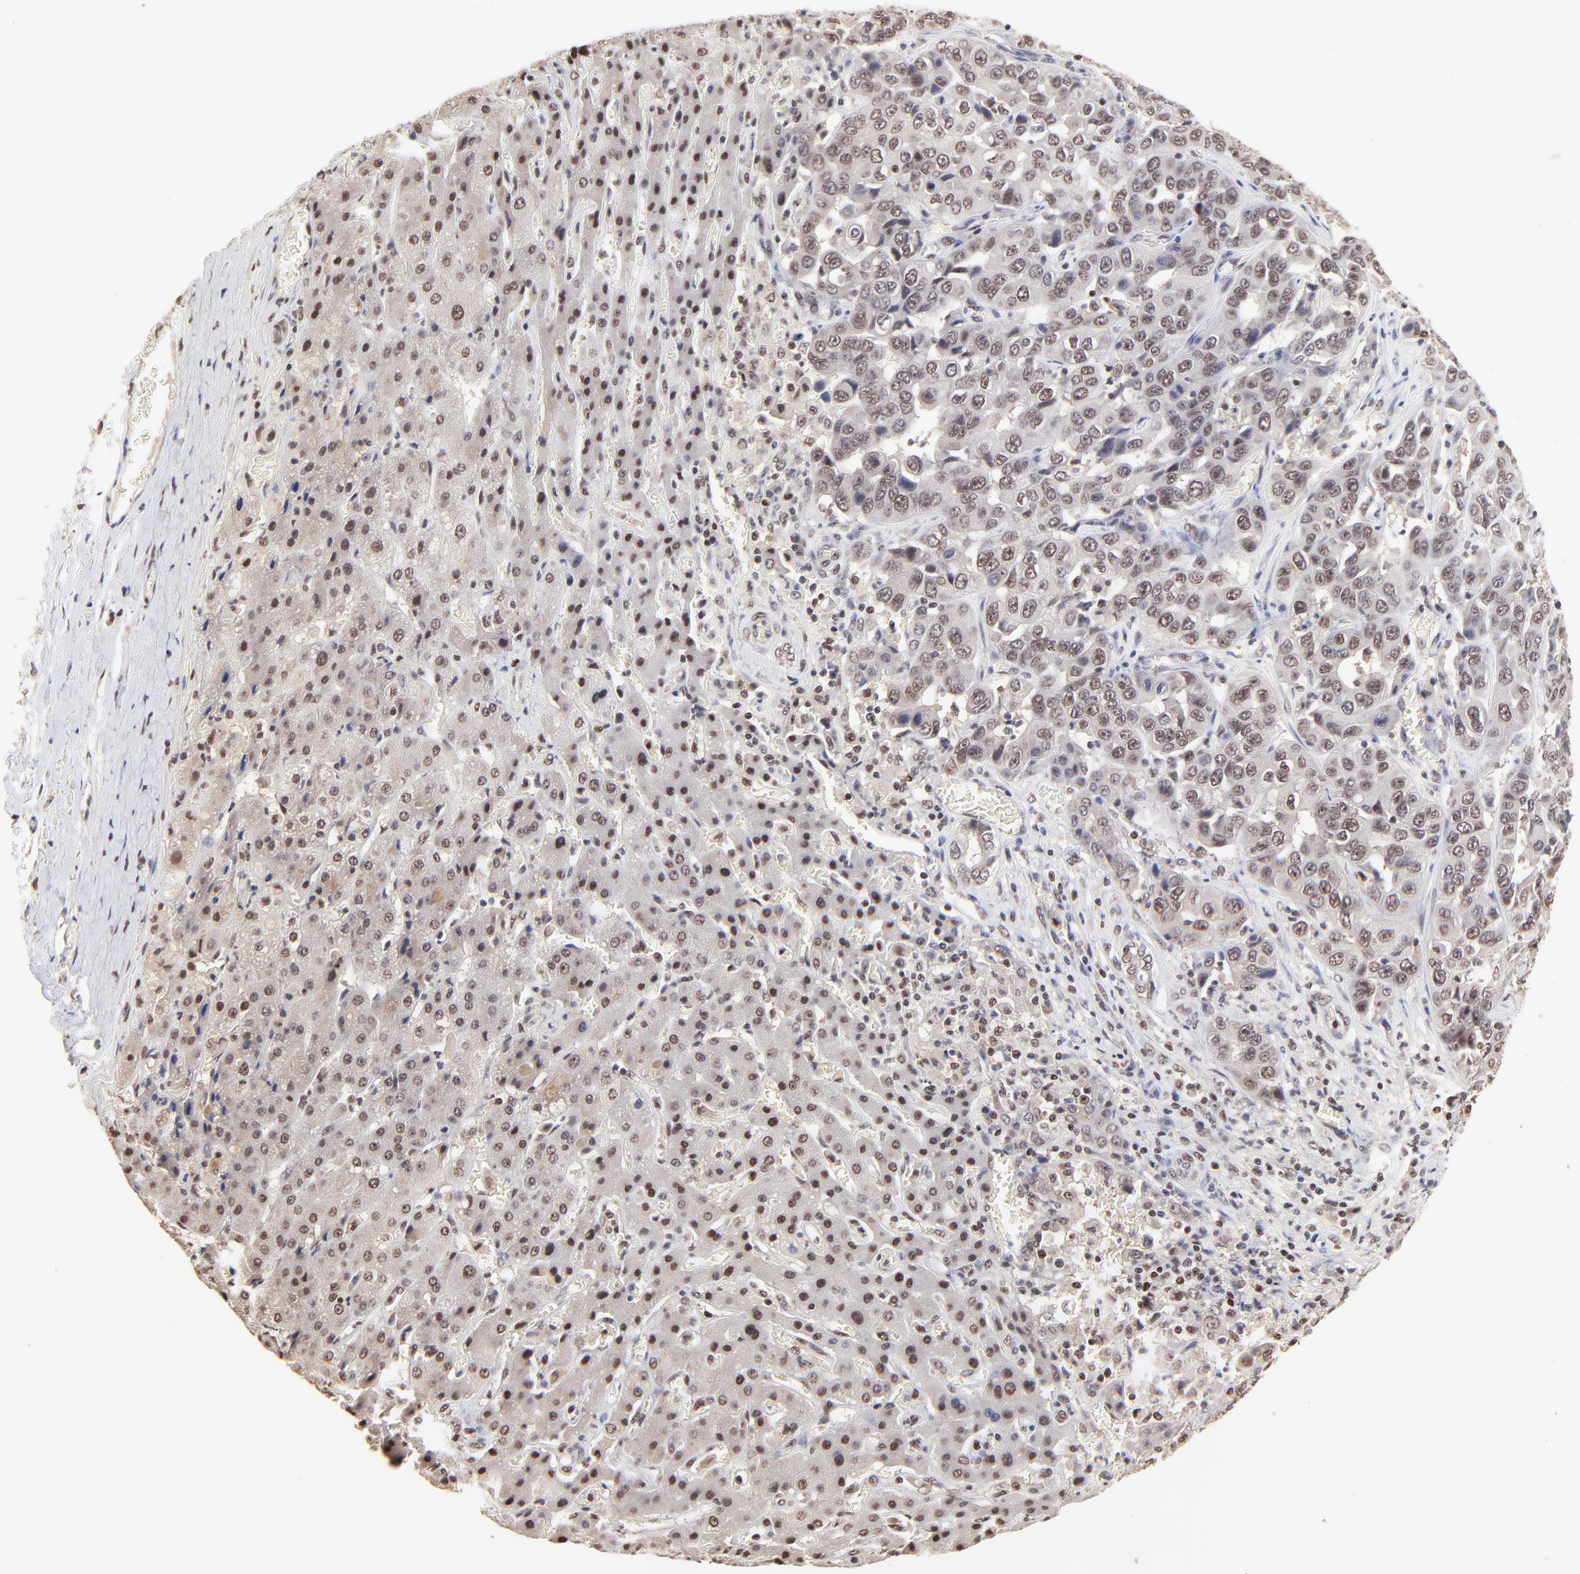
{"staining": {"intensity": "moderate", "quantity": "25%-75%", "location": "nuclear"}, "tissue": "liver cancer", "cell_type": "Tumor cells", "image_type": "cancer", "snomed": [{"axis": "morphology", "description": "Cholangiocarcinoma"}, {"axis": "topography", "description": "Liver"}], "caption": "Brown immunohistochemical staining in liver cancer (cholangiocarcinoma) reveals moderate nuclear positivity in about 25%-75% of tumor cells. (DAB = brown stain, brightfield microscopy at high magnification).", "gene": "DSN1", "patient": {"sex": "female", "age": 52}}